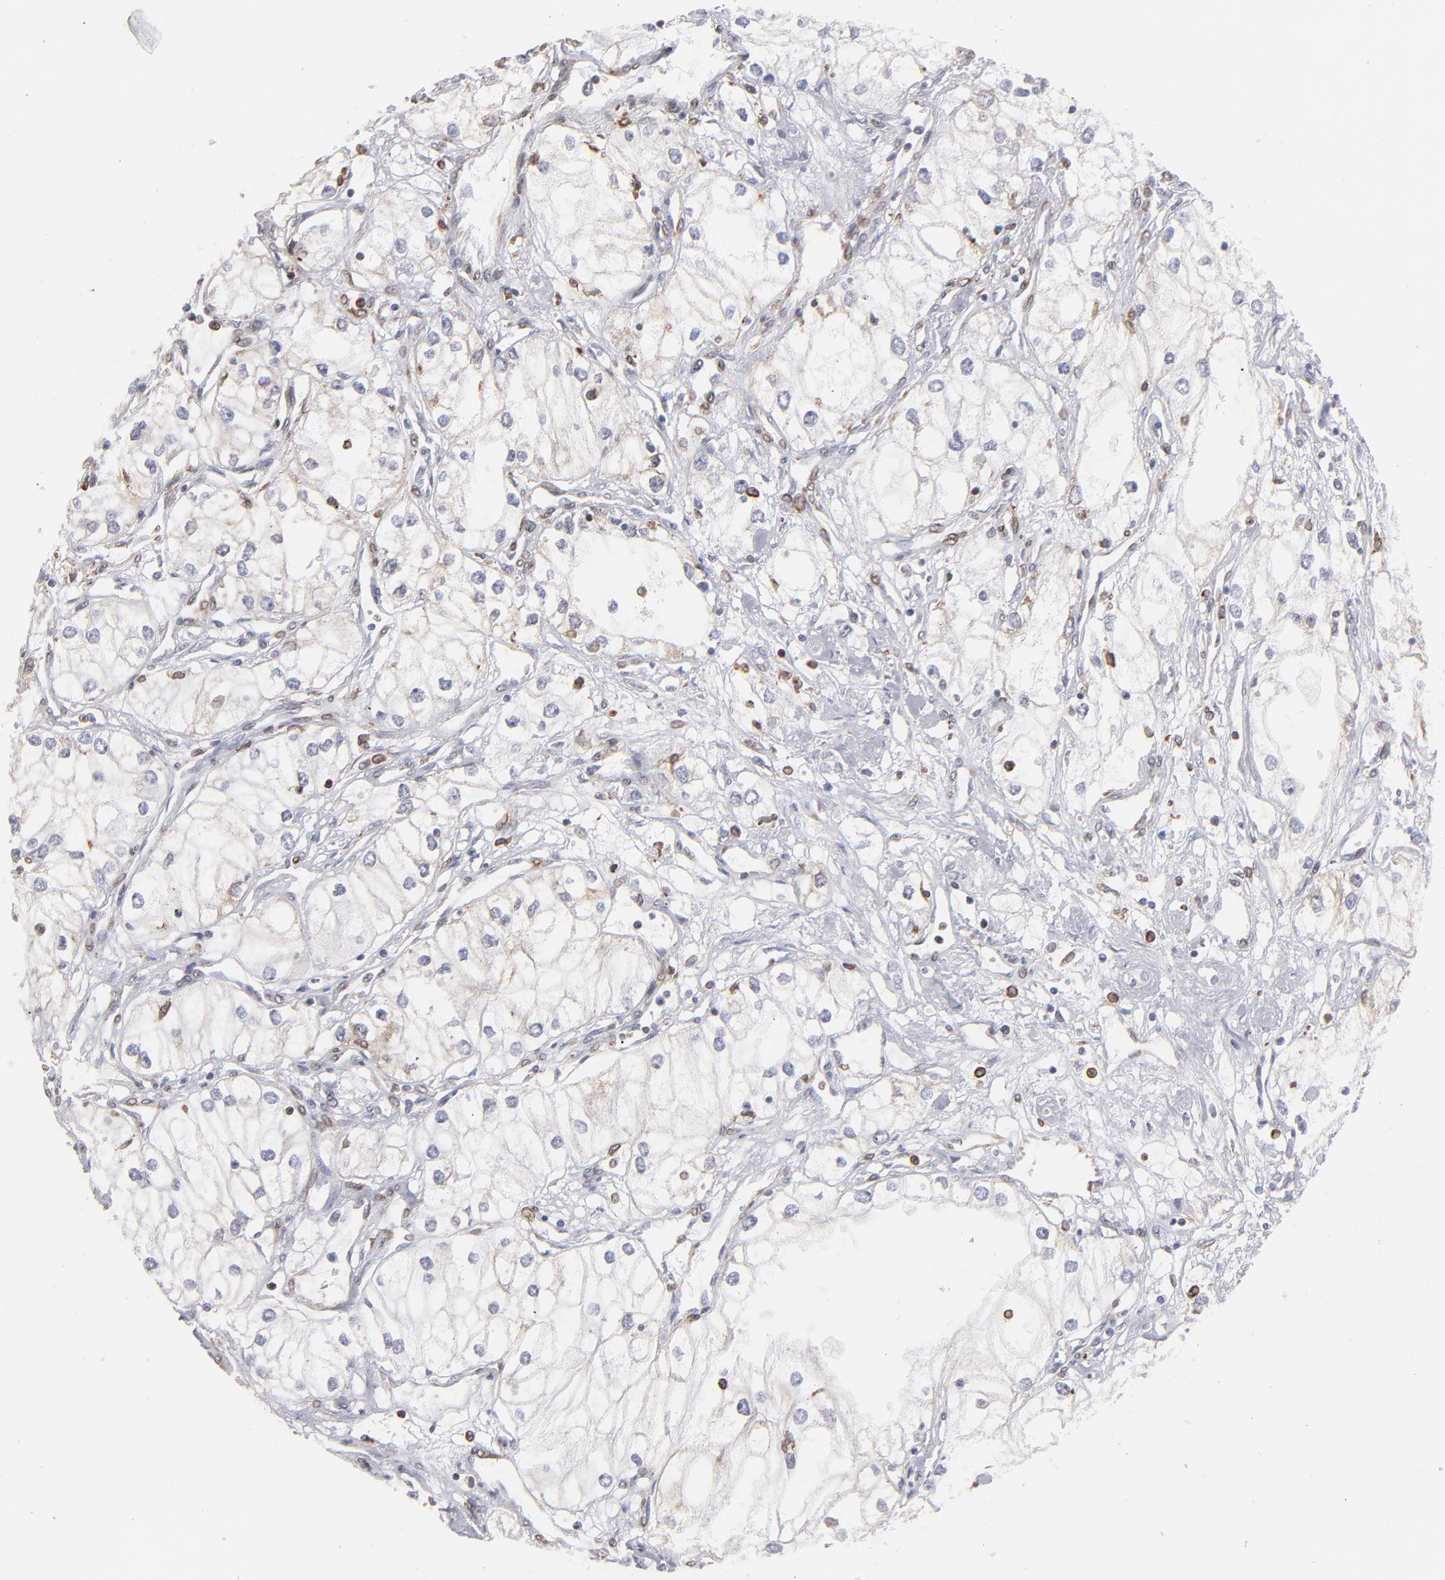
{"staining": {"intensity": "weak", "quantity": "<25%", "location": "cytoplasmic/membranous"}, "tissue": "renal cancer", "cell_type": "Tumor cells", "image_type": "cancer", "snomed": [{"axis": "morphology", "description": "Adenocarcinoma, NOS"}, {"axis": "topography", "description": "Kidney"}], "caption": "IHC of renal cancer (adenocarcinoma) demonstrates no positivity in tumor cells.", "gene": "TMX1", "patient": {"sex": "male", "age": 57}}